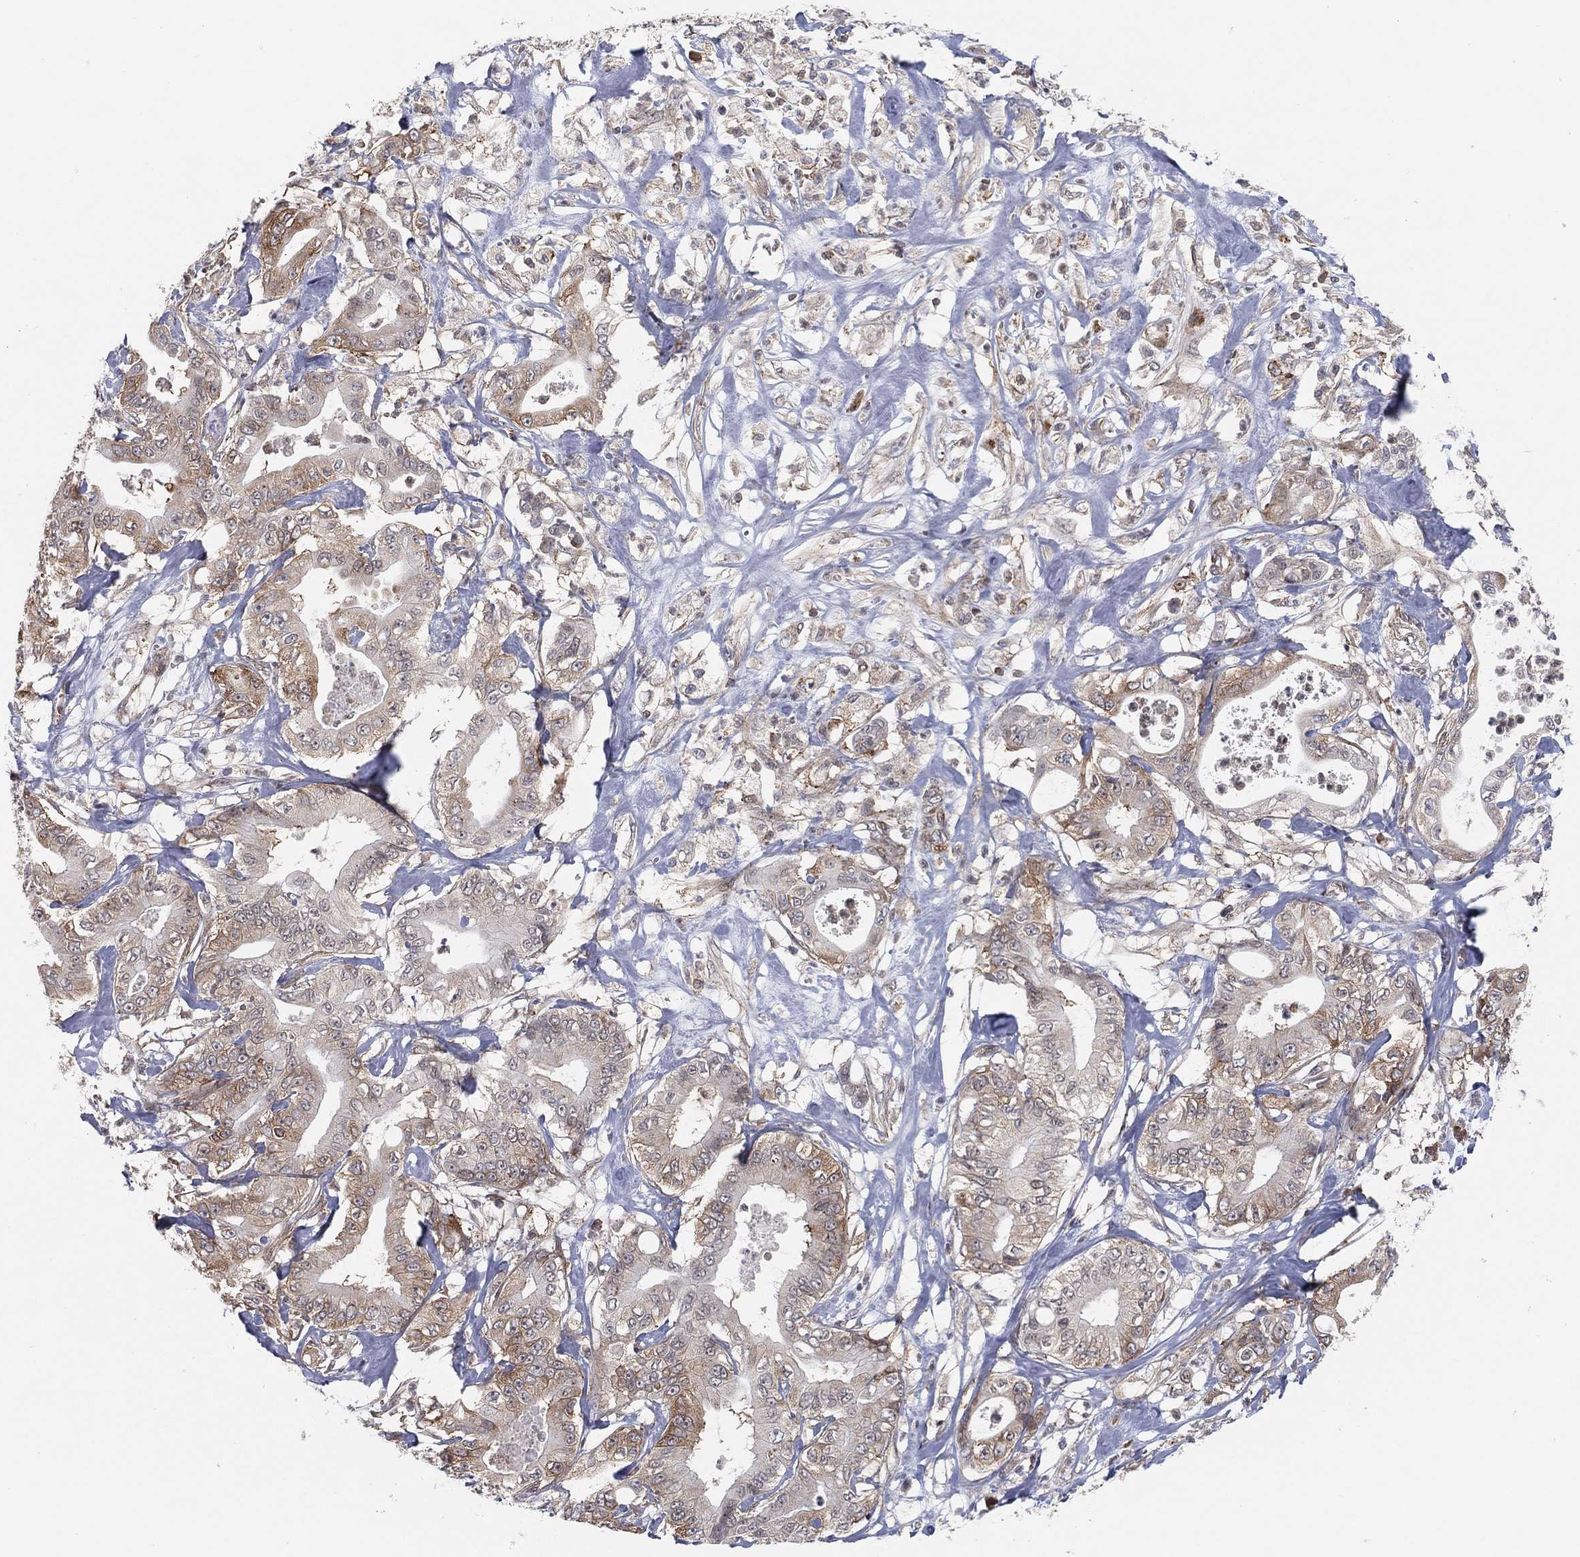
{"staining": {"intensity": "moderate", "quantity": "<25%", "location": "cytoplasmic/membranous"}, "tissue": "pancreatic cancer", "cell_type": "Tumor cells", "image_type": "cancer", "snomed": [{"axis": "morphology", "description": "Adenocarcinoma, NOS"}, {"axis": "topography", "description": "Pancreas"}], "caption": "The histopathology image displays a brown stain indicating the presence of a protein in the cytoplasmic/membranous of tumor cells in pancreatic cancer. (Brightfield microscopy of DAB IHC at high magnification).", "gene": "TMTC4", "patient": {"sex": "male", "age": 71}}